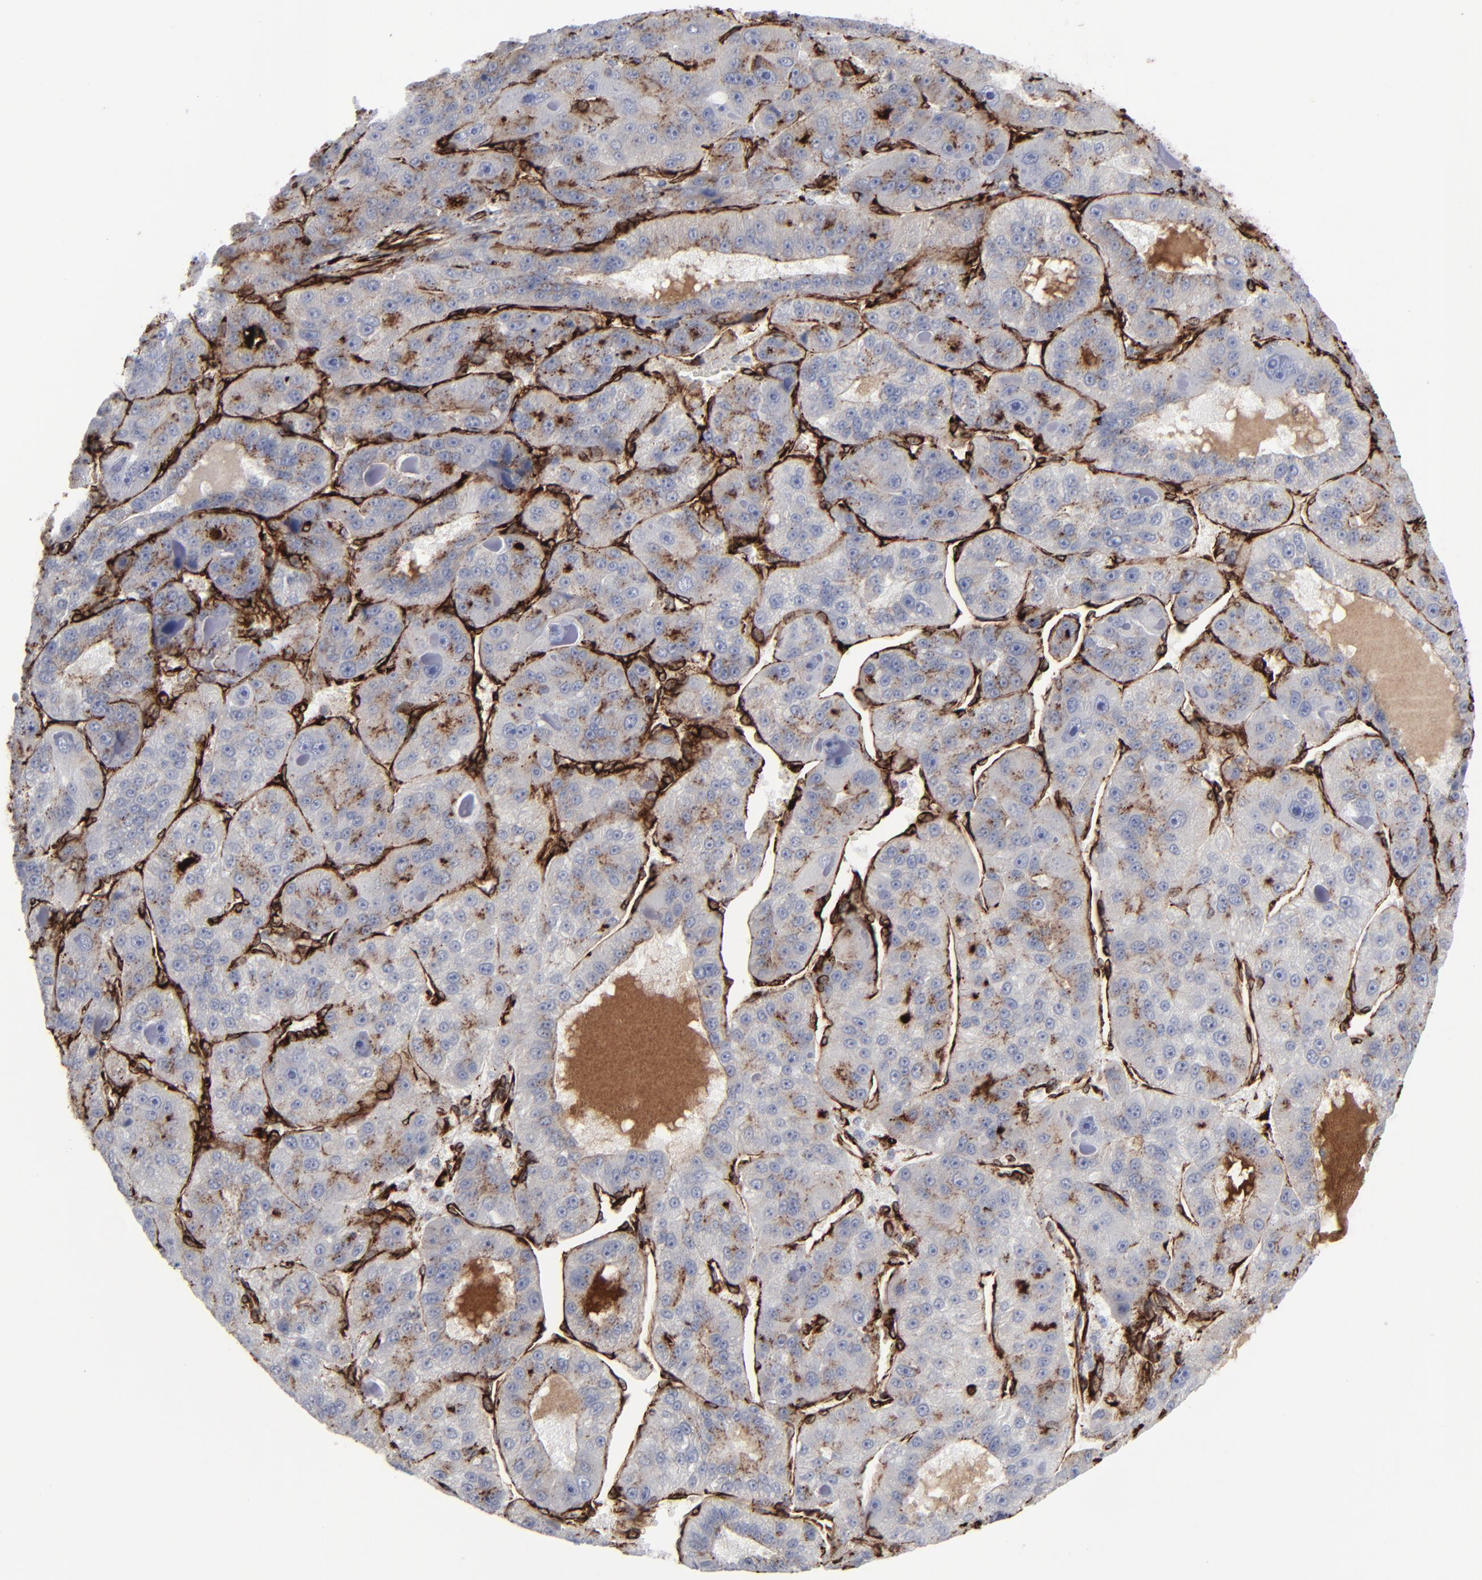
{"staining": {"intensity": "weak", "quantity": ">75%", "location": "cytoplasmic/membranous"}, "tissue": "liver cancer", "cell_type": "Tumor cells", "image_type": "cancer", "snomed": [{"axis": "morphology", "description": "Carcinoma, Hepatocellular, NOS"}, {"axis": "topography", "description": "Liver"}], "caption": "Immunohistochemistry image of neoplastic tissue: human liver hepatocellular carcinoma stained using immunohistochemistry (IHC) shows low levels of weak protein expression localized specifically in the cytoplasmic/membranous of tumor cells, appearing as a cytoplasmic/membranous brown color.", "gene": "SPARC", "patient": {"sex": "male", "age": 76}}